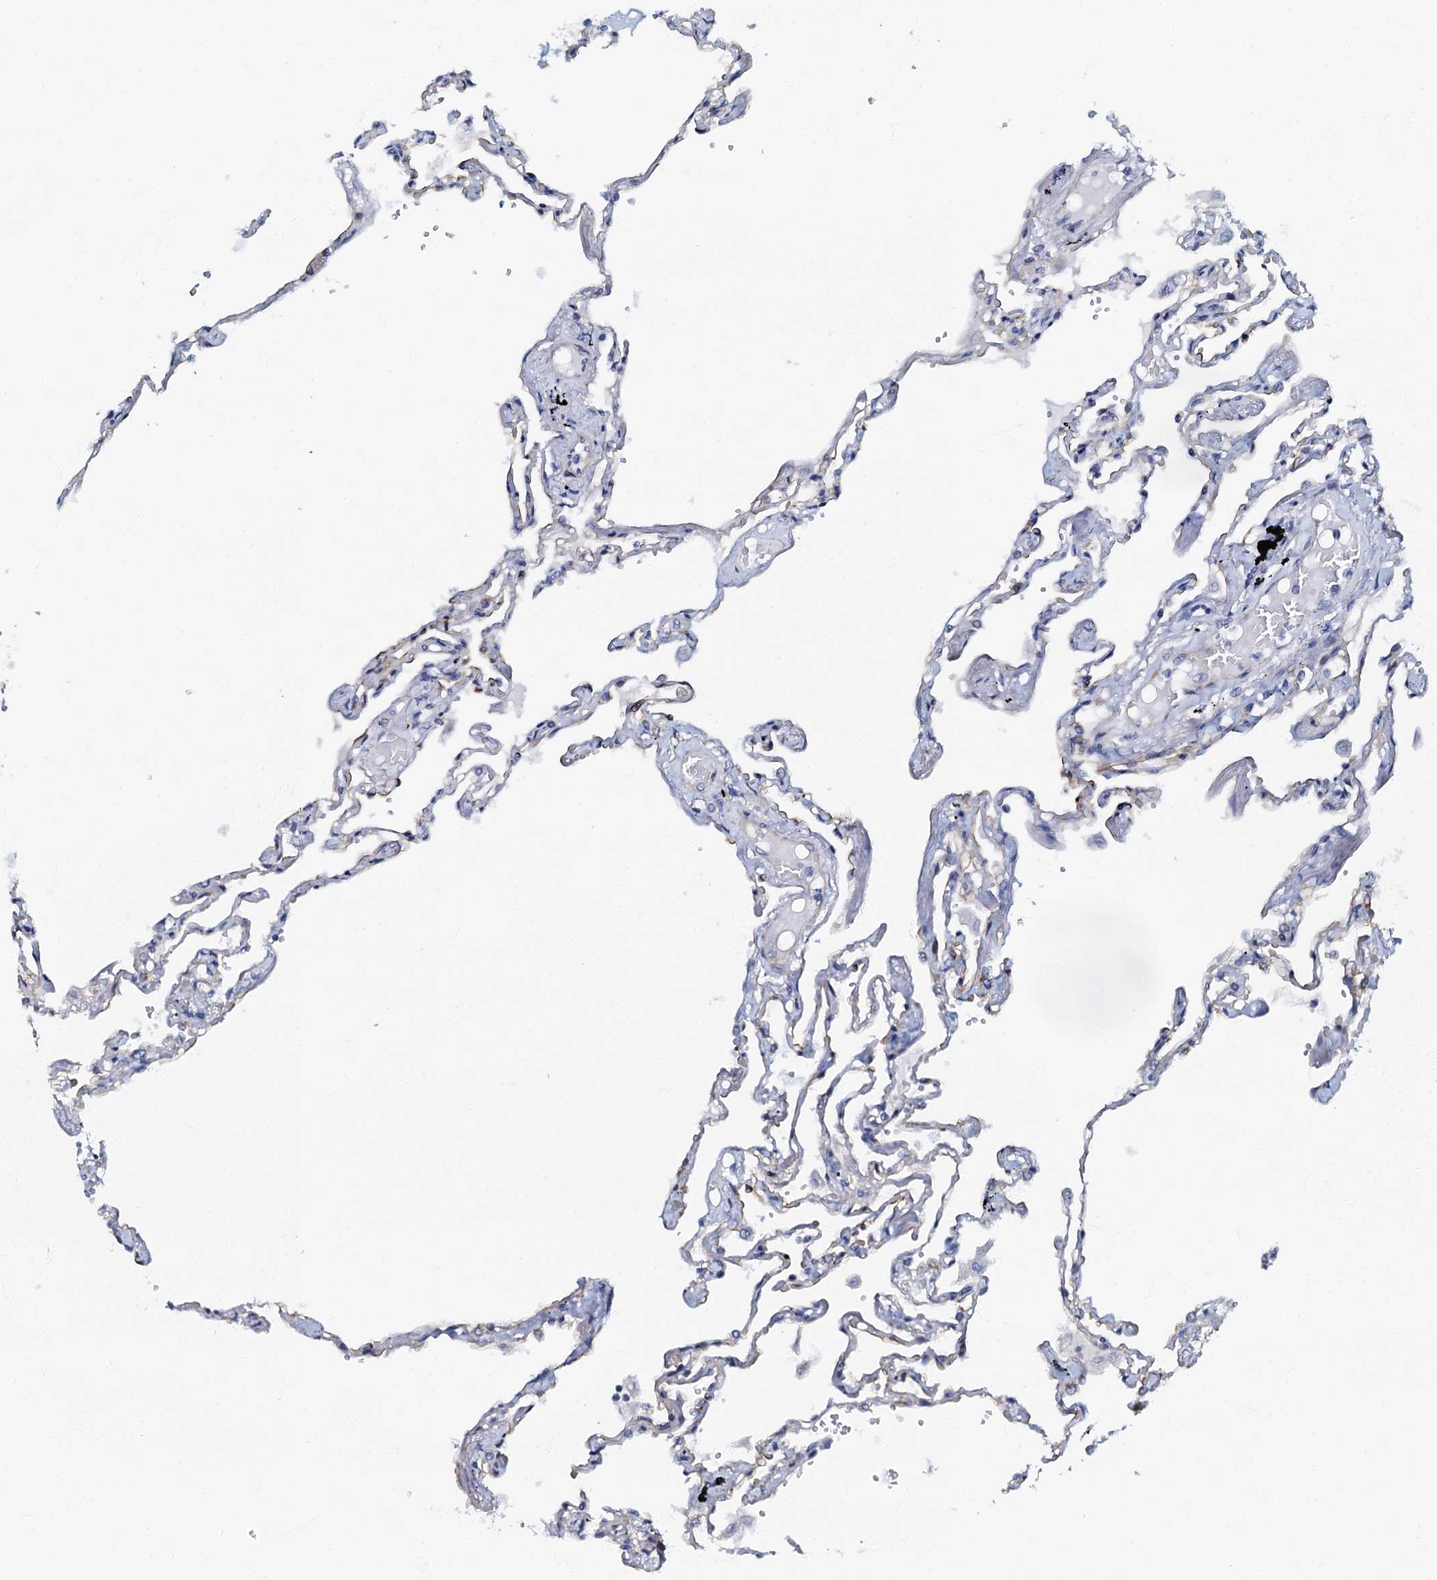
{"staining": {"intensity": "negative", "quantity": "none", "location": "none"}, "tissue": "lung", "cell_type": "Alveolar cells", "image_type": "normal", "snomed": [{"axis": "morphology", "description": "Normal tissue, NOS"}, {"axis": "topography", "description": "Lung"}], "caption": "Immunohistochemistry (IHC) of normal human lung displays no expression in alveolar cells.", "gene": "OLAH", "patient": {"sex": "female", "age": 67}}